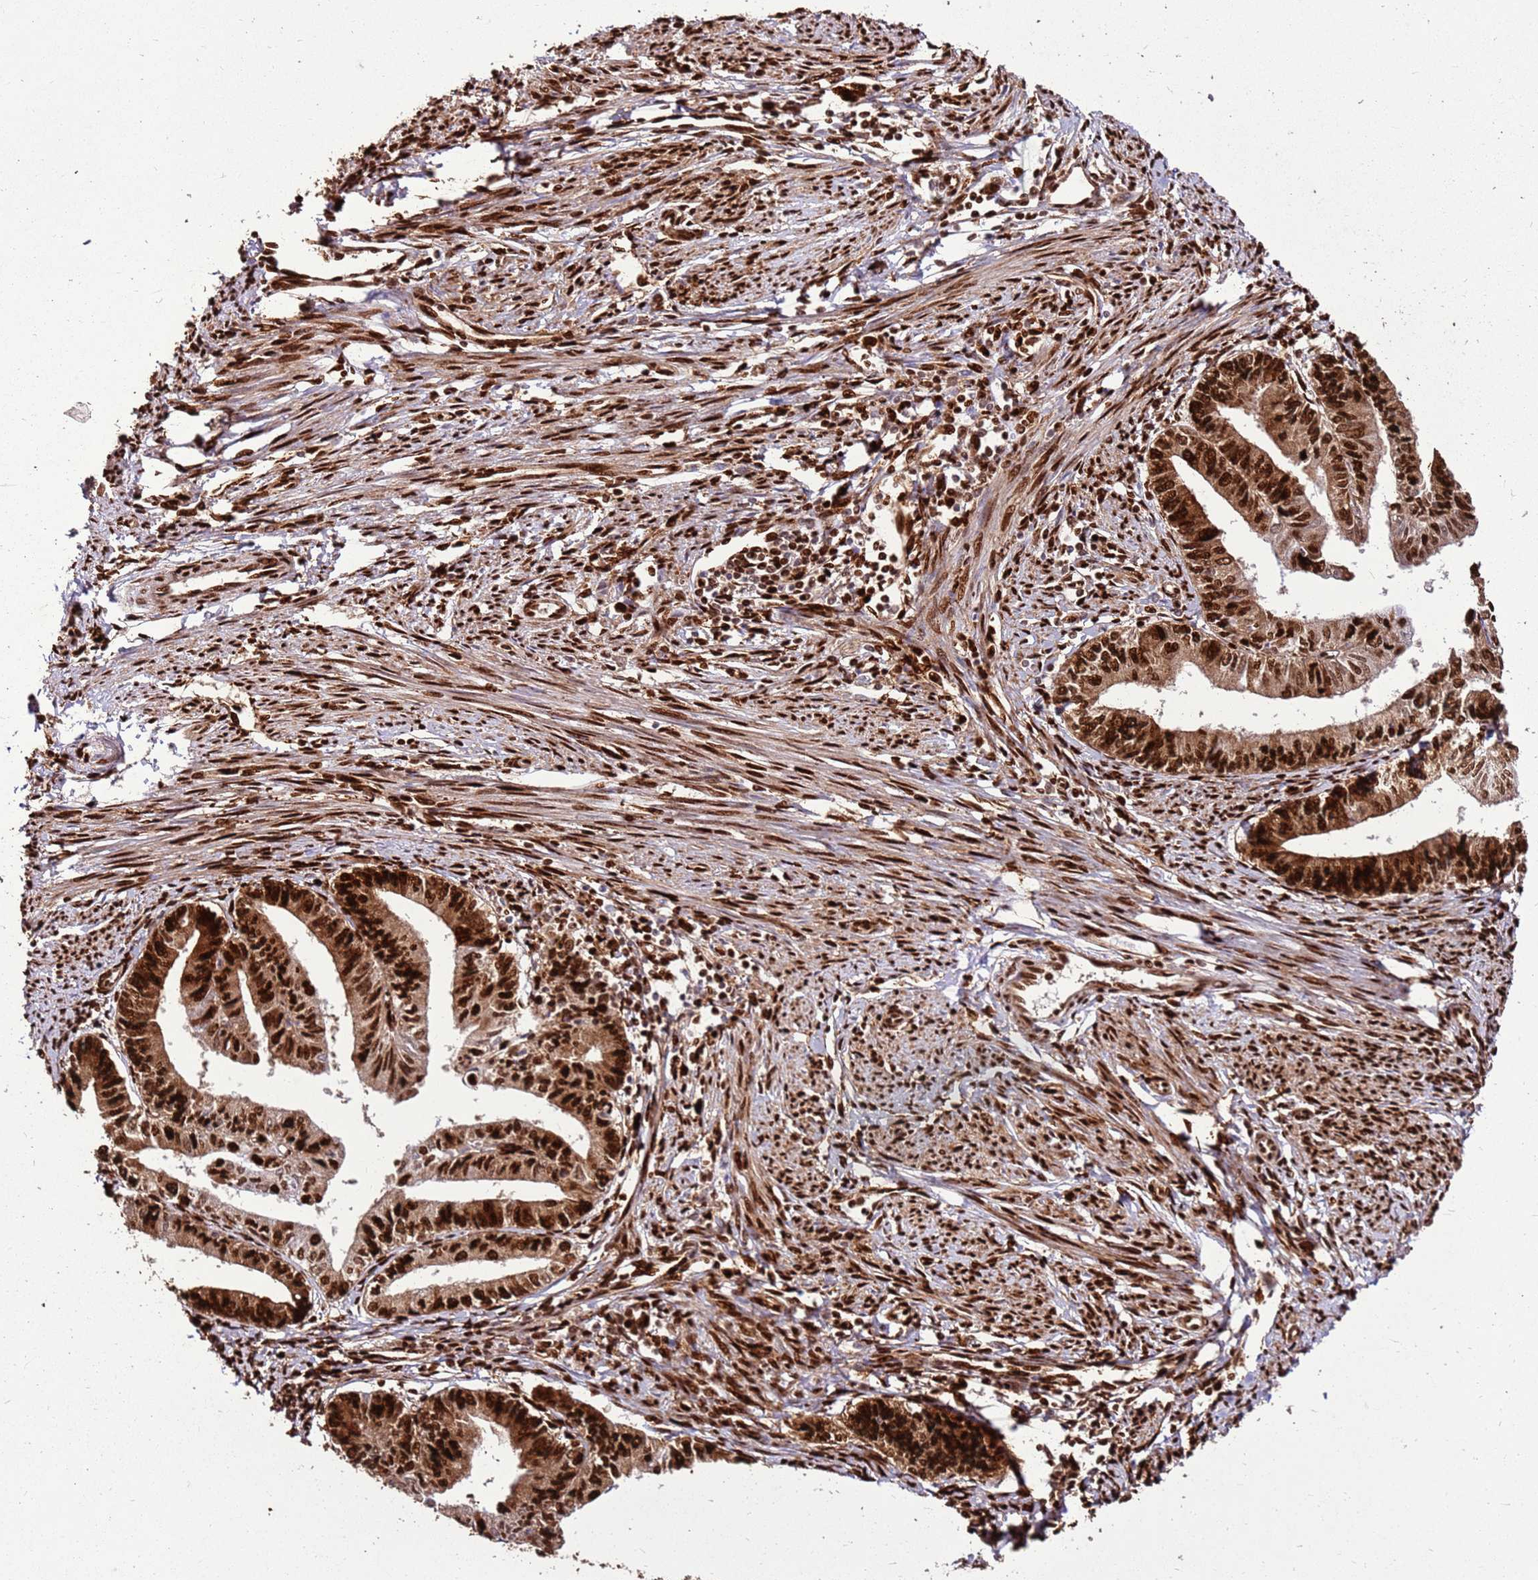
{"staining": {"intensity": "strong", "quantity": ">75%", "location": "nuclear"}, "tissue": "endometrial cancer", "cell_type": "Tumor cells", "image_type": "cancer", "snomed": [{"axis": "morphology", "description": "Adenocarcinoma, NOS"}, {"axis": "topography", "description": "Endometrium"}], "caption": "About >75% of tumor cells in endometrial cancer (adenocarcinoma) reveal strong nuclear protein expression as visualized by brown immunohistochemical staining.", "gene": "HNRNPAB", "patient": {"sex": "female", "age": 66}}